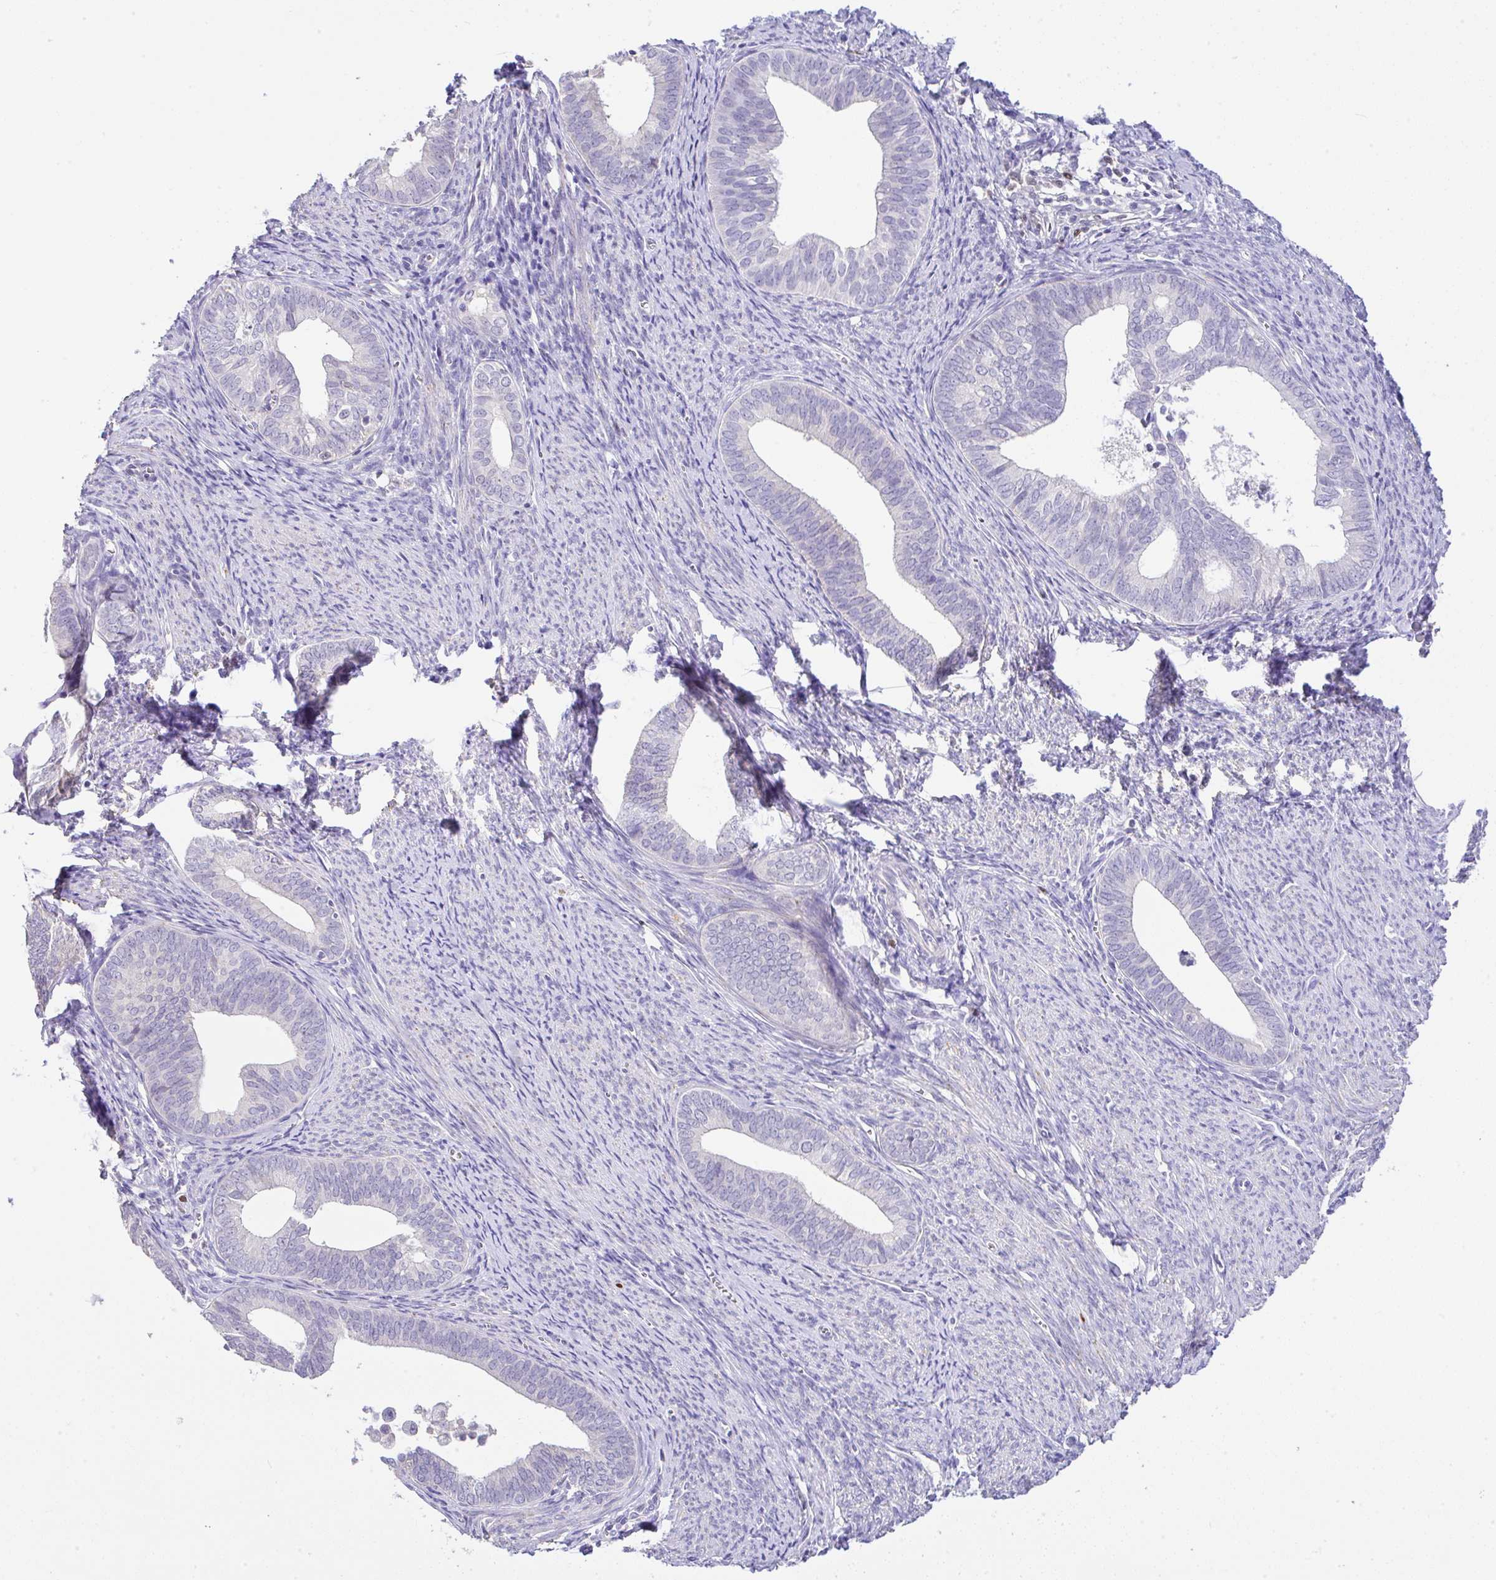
{"staining": {"intensity": "negative", "quantity": "none", "location": "none"}, "tissue": "endometrial cancer", "cell_type": "Tumor cells", "image_type": "cancer", "snomed": [{"axis": "morphology", "description": "Adenocarcinoma, NOS"}, {"axis": "topography", "description": "Endometrium"}], "caption": "An image of human endometrial cancer is negative for staining in tumor cells.", "gene": "CTU1", "patient": {"sex": "female", "age": 75}}